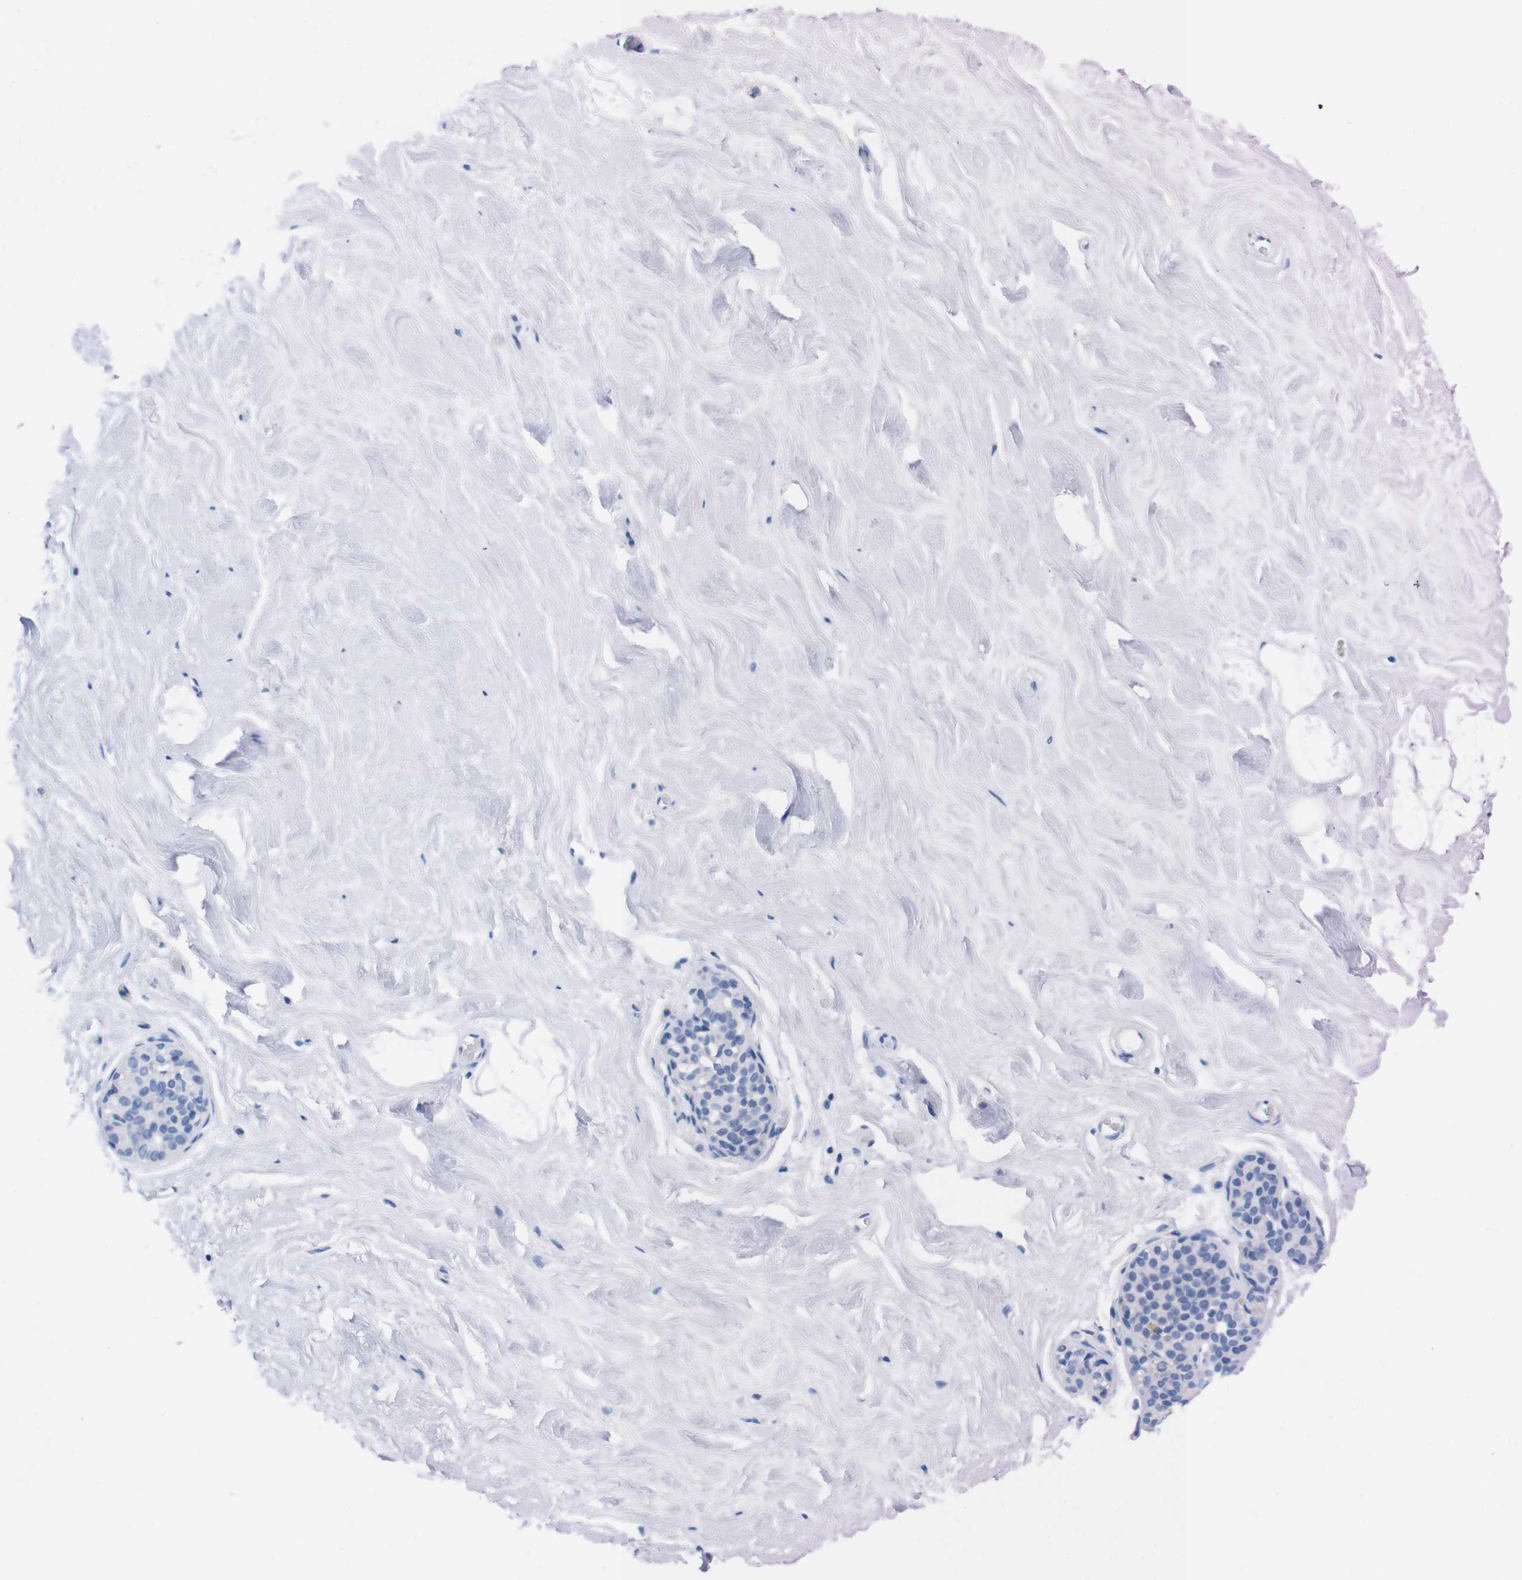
{"staining": {"intensity": "negative", "quantity": "none", "location": "none"}, "tissue": "breast", "cell_type": "Adipocytes", "image_type": "normal", "snomed": [{"axis": "morphology", "description": "Normal tissue, NOS"}, {"axis": "topography", "description": "Breast"}], "caption": "High power microscopy micrograph of an immunohistochemistry (IHC) image of unremarkable breast, revealing no significant positivity in adipocytes.", "gene": "TMEM243", "patient": {"sex": "female", "age": 75}}